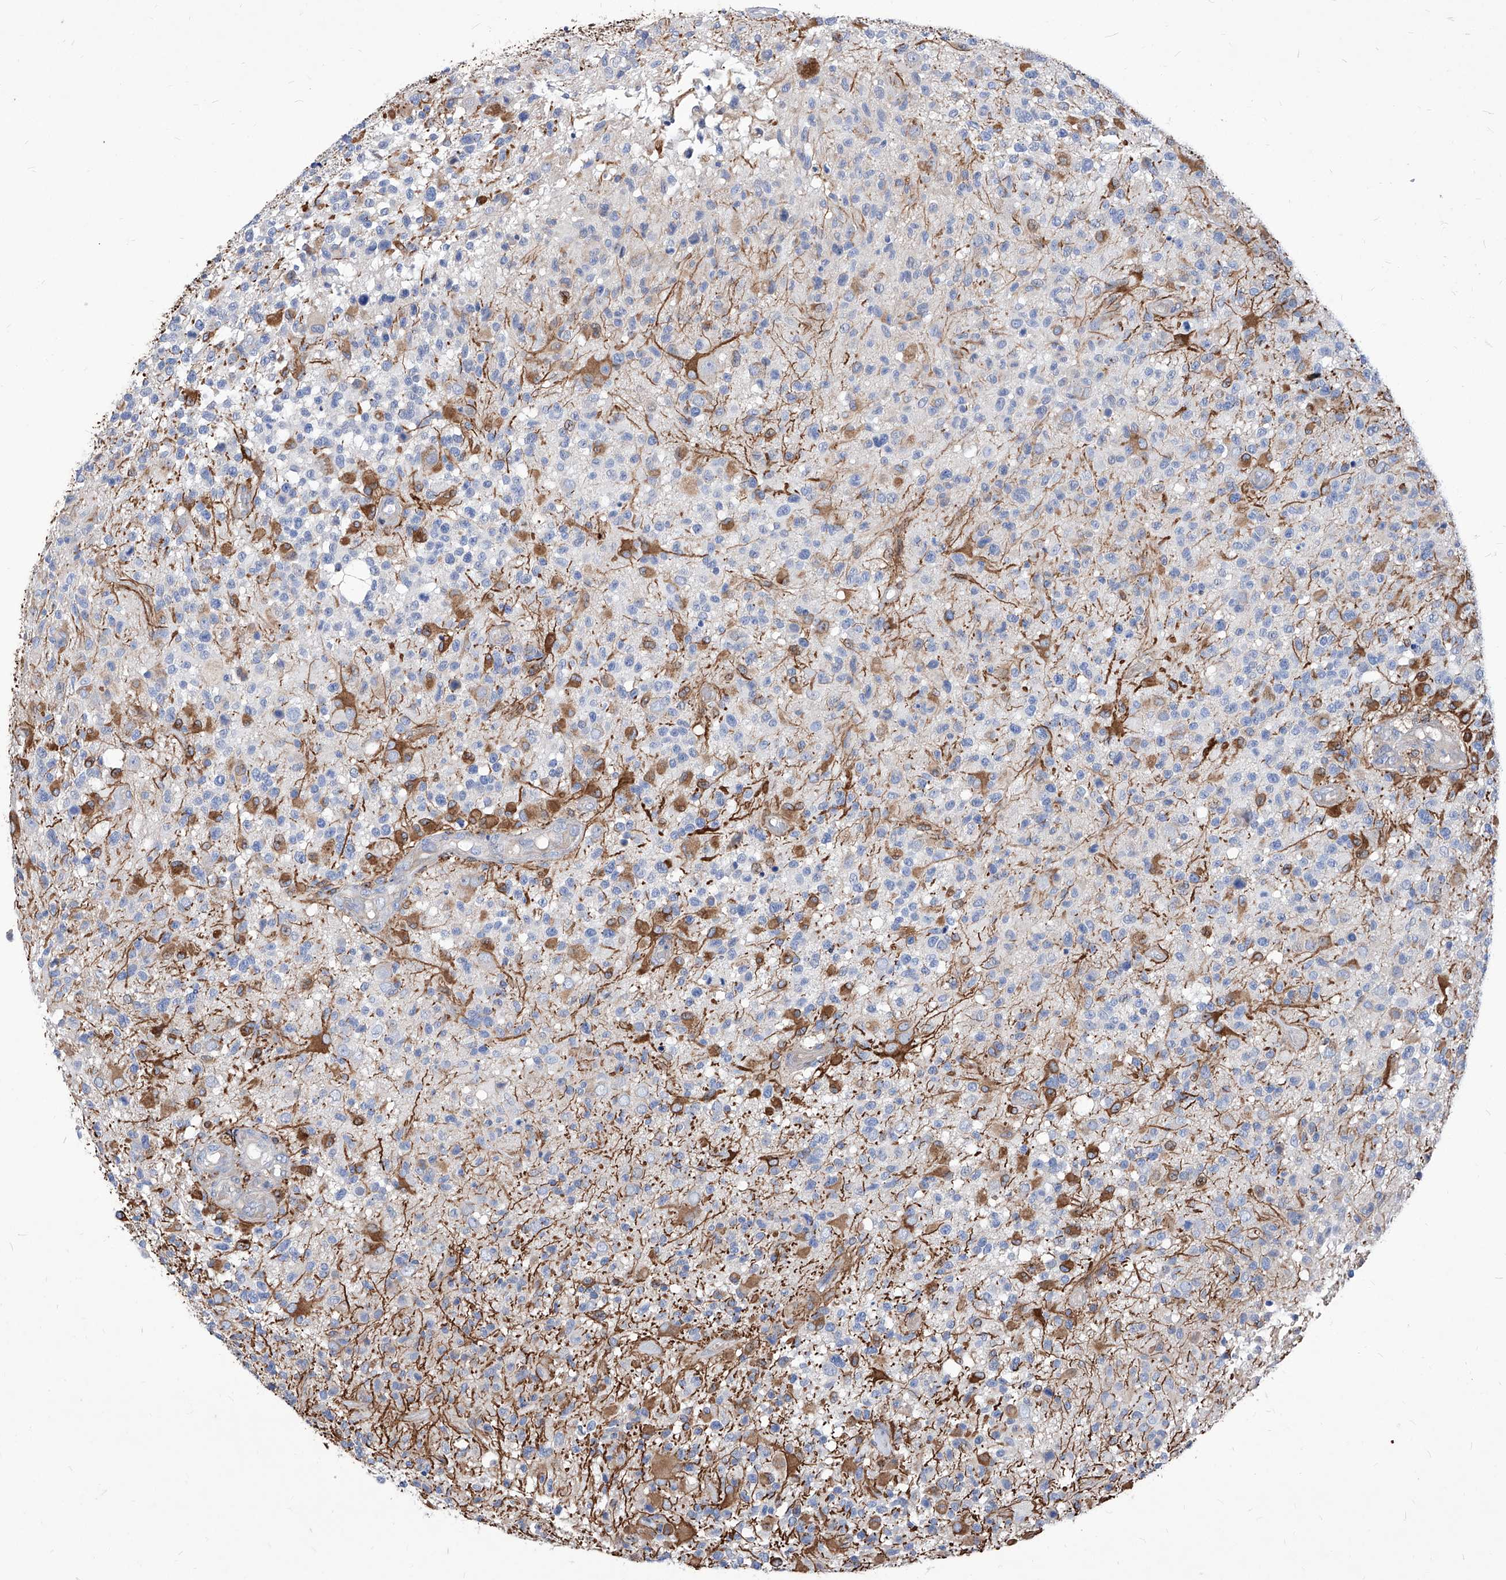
{"staining": {"intensity": "negative", "quantity": "none", "location": "none"}, "tissue": "glioma", "cell_type": "Tumor cells", "image_type": "cancer", "snomed": [{"axis": "morphology", "description": "Glioma, malignant, High grade"}, {"axis": "morphology", "description": "Glioblastoma, NOS"}, {"axis": "topography", "description": "Brain"}], "caption": "Immunohistochemistry histopathology image of glioma stained for a protein (brown), which shows no positivity in tumor cells. Nuclei are stained in blue.", "gene": "UBOX5", "patient": {"sex": "male", "age": 60}}